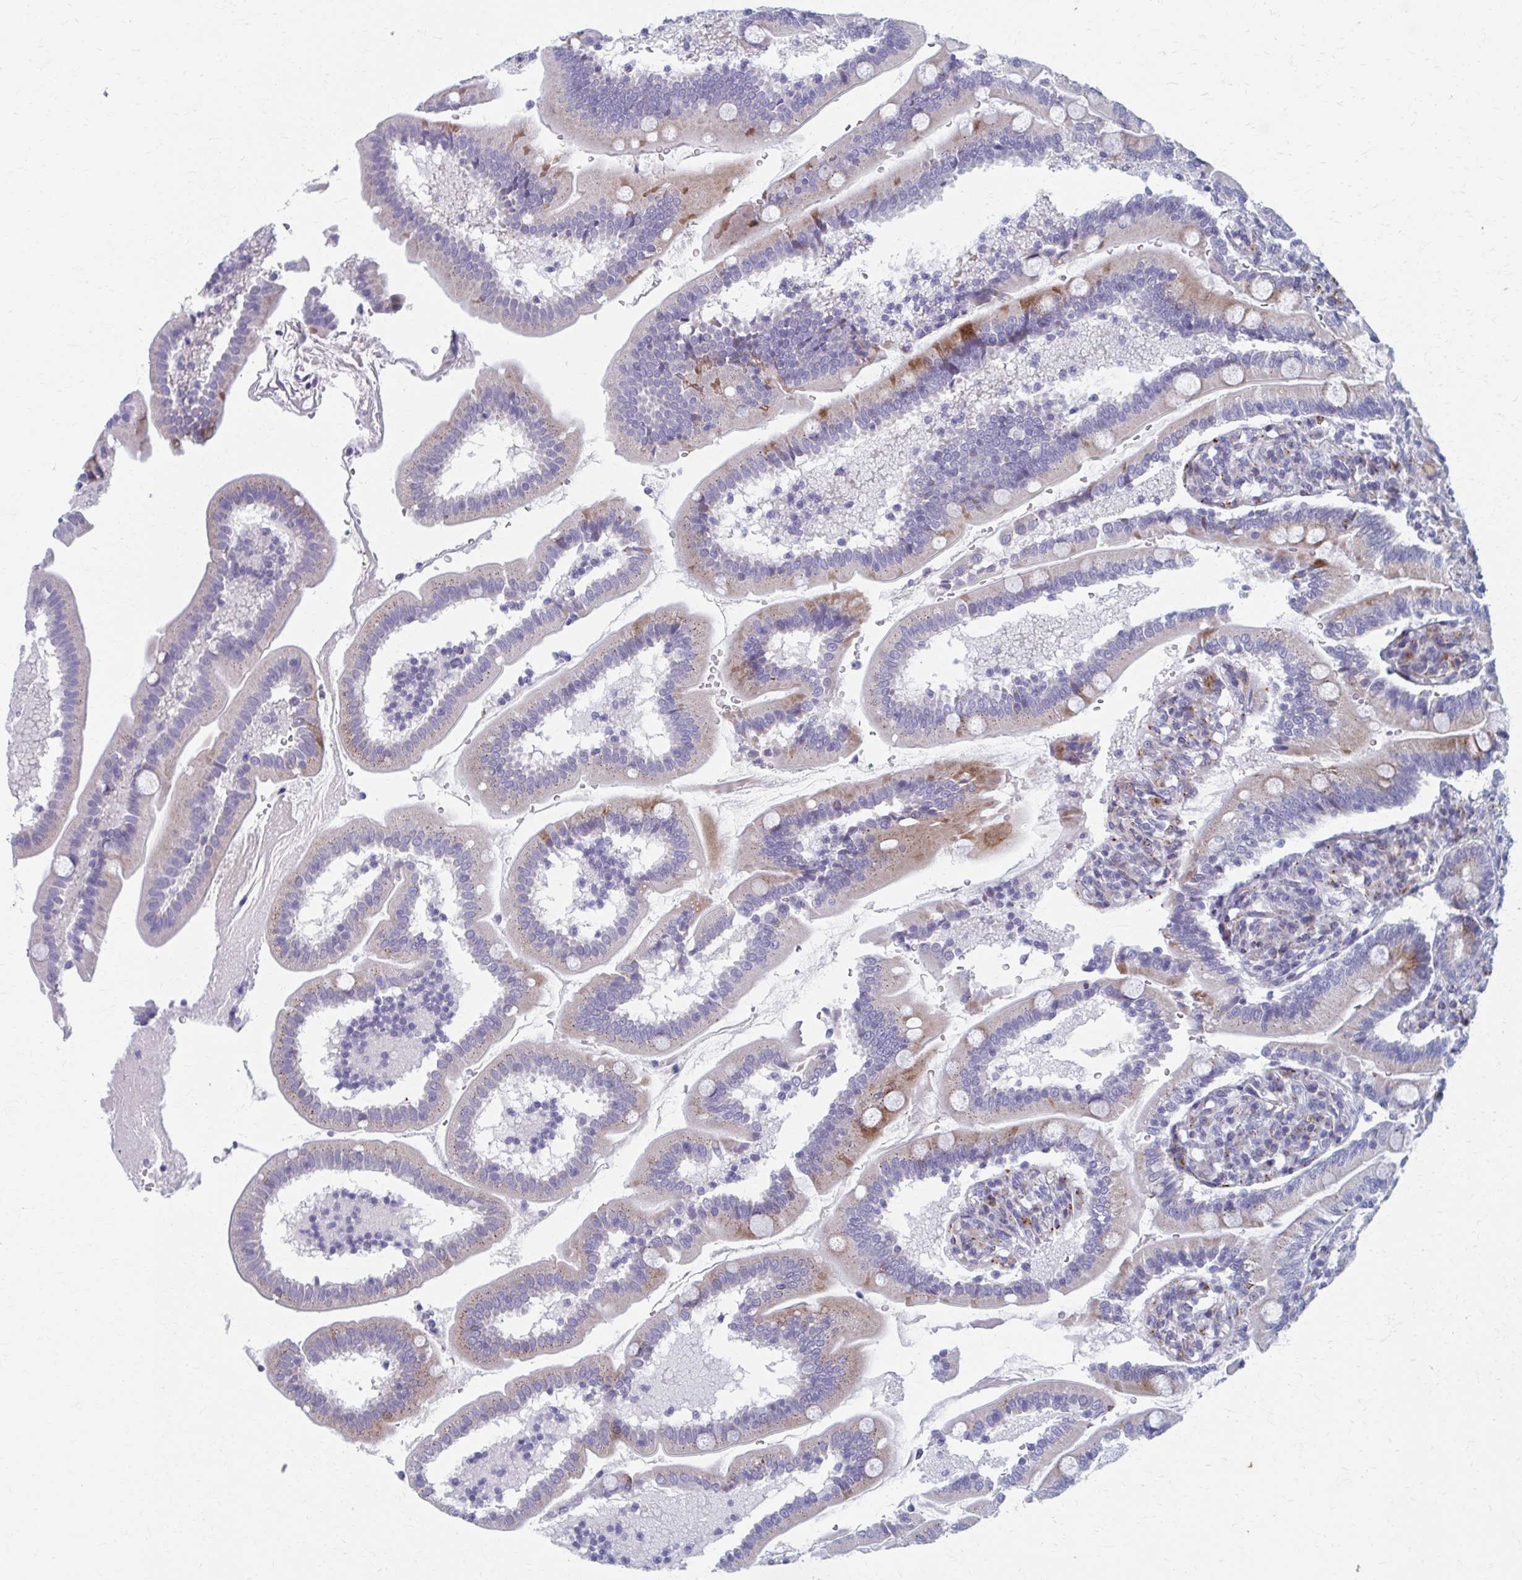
{"staining": {"intensity": "moderate", "quantity": "25%-75%", "location": "cytoplasmic/membranous"}, "tissue": "duodenum", "cell_type": "Glandular cells", "image_type": "normal", "snomed": [{"axis": "morphology", "description": "Normal tissue, NOS"}, {"axis": "topography", "description": "Duodenum"}], "caption": "Immunohistochemical staining of unremarkable human duodenum reveals medium levels of moderate cytoplasmic/membranous staining in about 25%-75% of glandular cells. The staining is performed using DAB (3,3'-diaminobenzidine) brown chromogen to label protein expression. The nuclei are counter-stained blue using hematoxylin.", "gene": "OLFM2", "patient": {"sex": "female", "age": 67}}